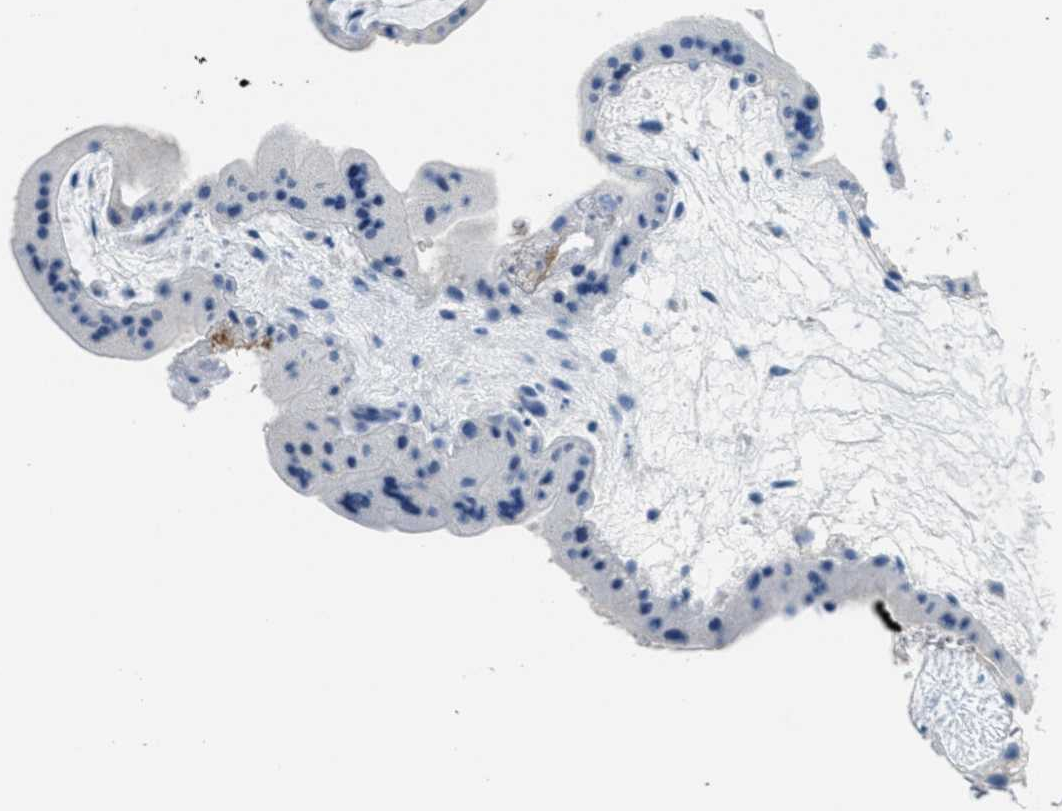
{"staining": {"intensity": "moderate", "quantity": "<25%", "location": "cytoplasmic/membranous"}, "tissue": "placenta", "cell_type": "Trophoblastic cells", "image_type": "normal", "snomed": [{"axis": "morphology", "description": "Normal tissue, NOS"}, {"axis": "topography", "description": "Placenta"}], "caption": "Trophoblastic cells reveal low levels of moderate cytoplasmic/membranous positivity in about <25% of cells in normal placenta.", "gene": "A2M", "patient": {"sex": "female", "age": 35}}